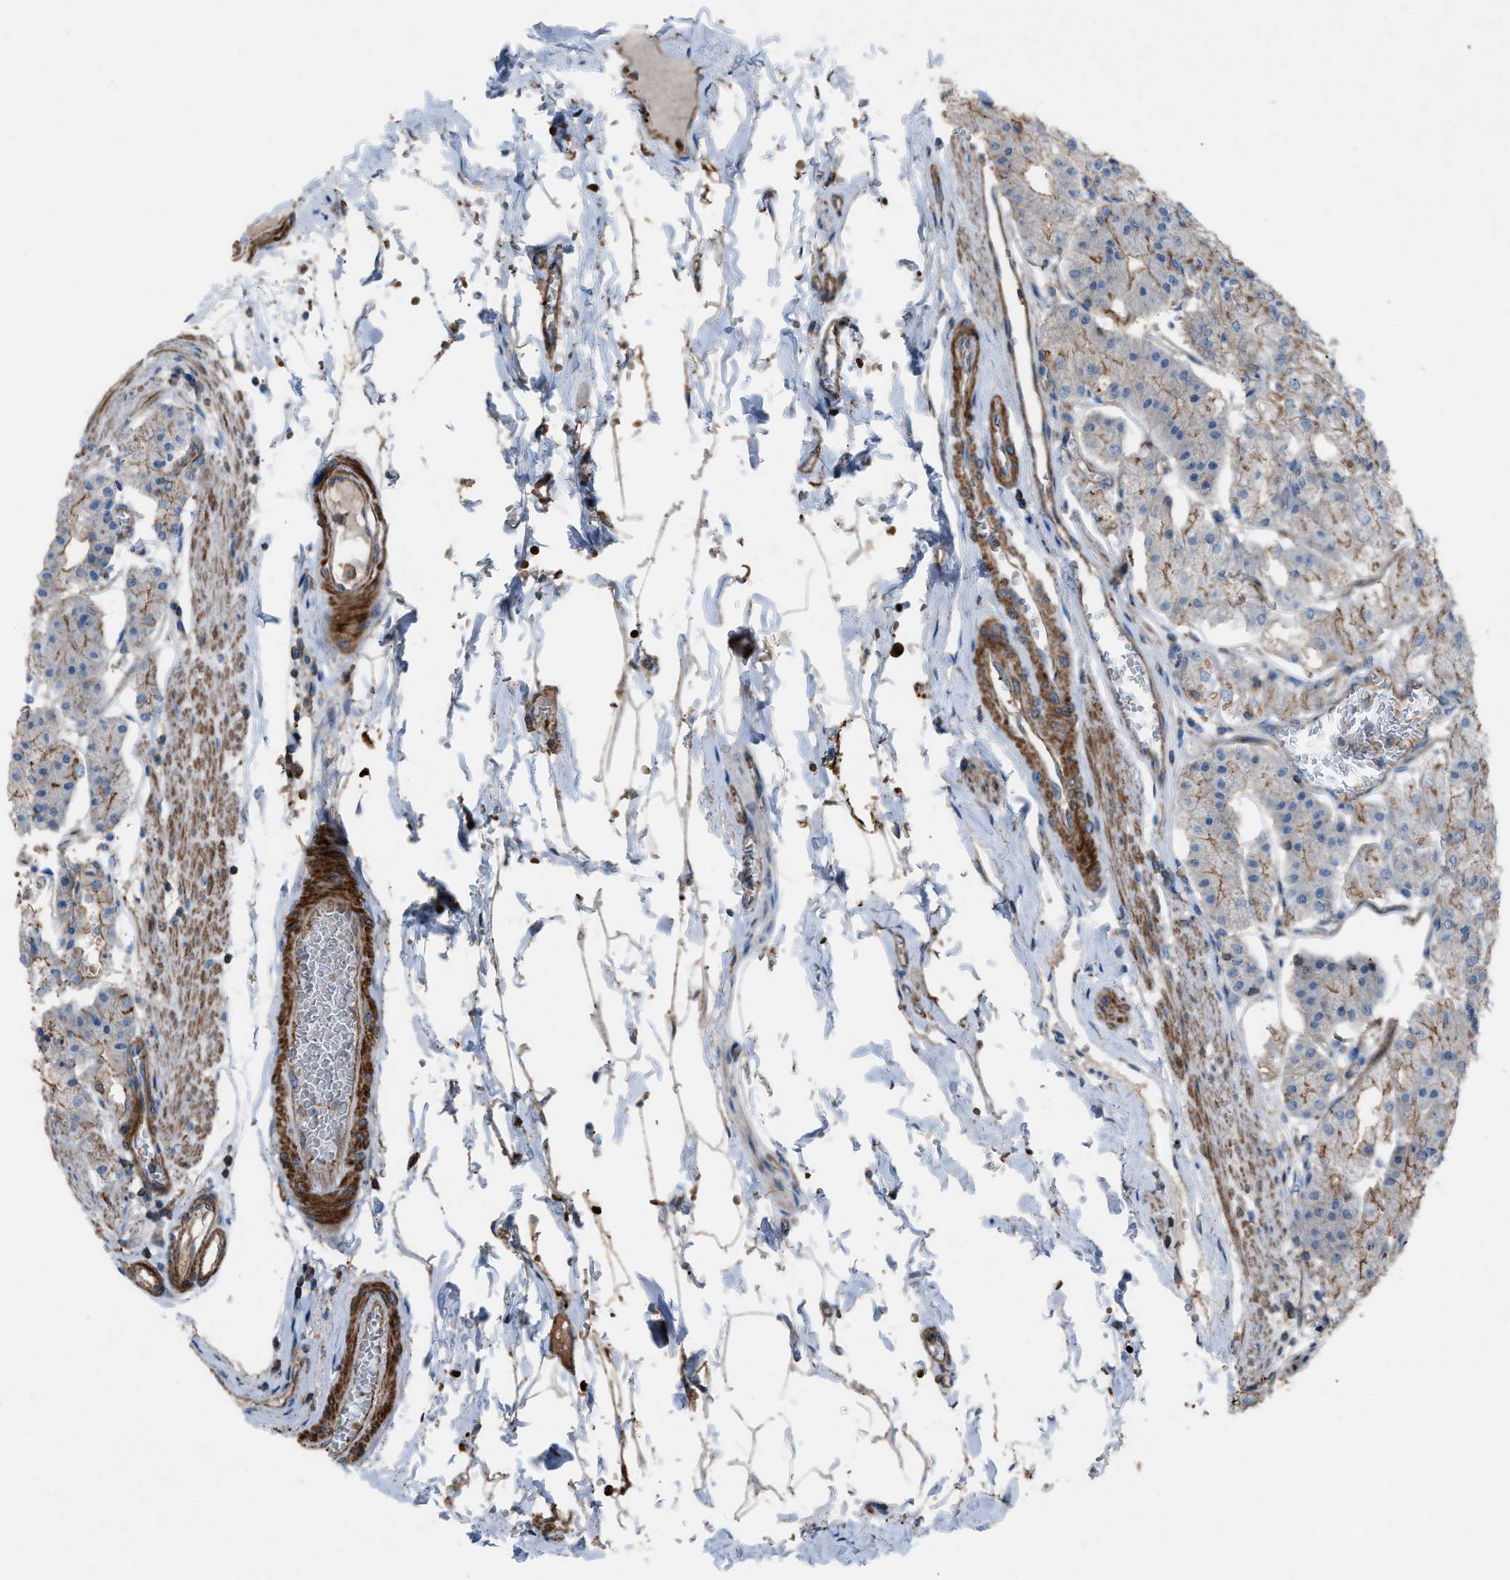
{"staining": {"intensity": "weak", "quantity": "25%-75%", "location": "cytoplasmic/membranous"}, "tissue": "stomach", "cell_type": "Glandular cells", "image_type": "normal", "snomed": [{"axis": "morphology", "description": "Normal tissue, NOS"}, {"axis": "topography", "description": "Stomach, lower"}], "caption": "Glandular cells display low levels of weak cytoplasmic/membranous expression in about 25%-75% of cells in normal human stomach.", "gene": "NCK2", "patient": {"sex": "male", "age": 71}}